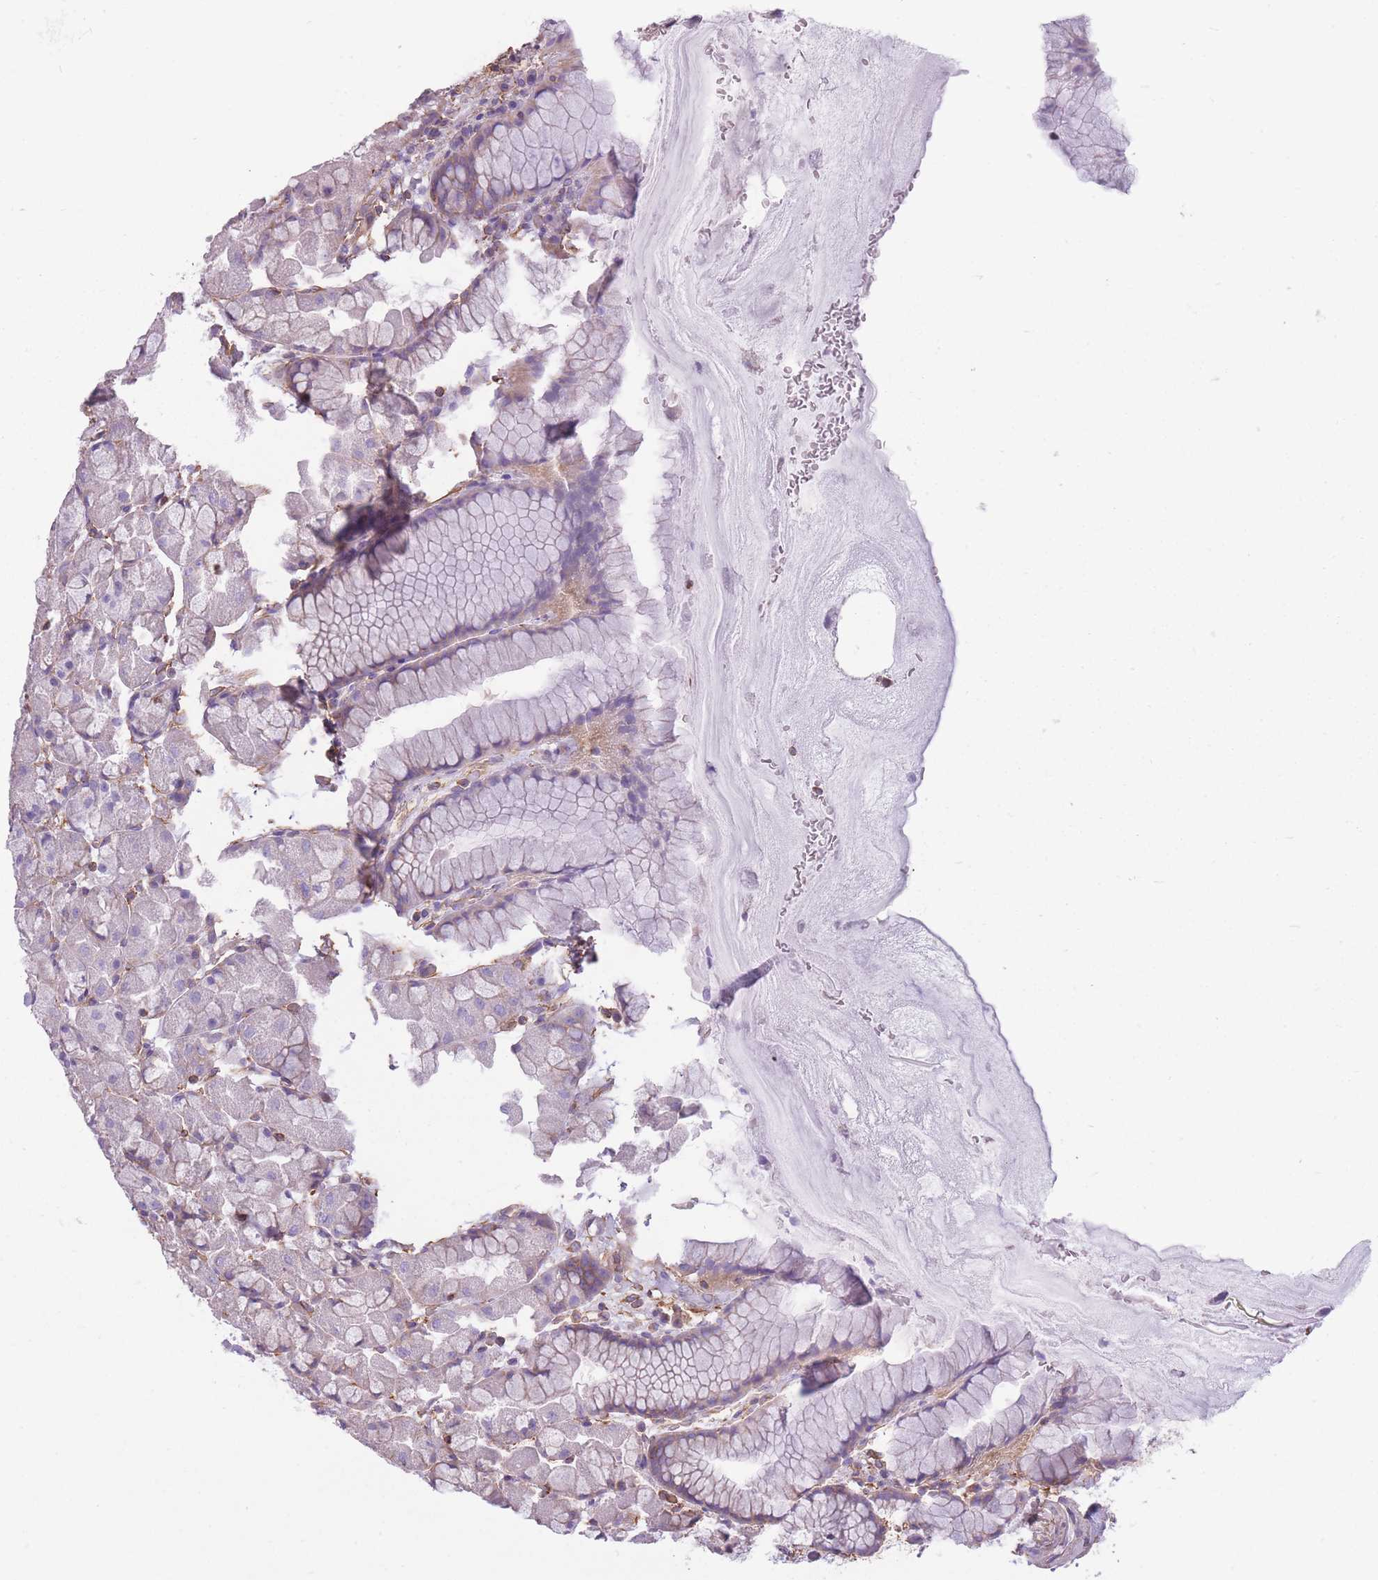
{"staining": {"intensity": "weak", "quantity": "25%-75%", "location": "cytoplasmic/membranous"}, "tissue": "stomach", "cell_type": "Glandular cells", "image_type": "normal", "snomed": [{"axis": "morphology", "description": "Normal tissue, NOS"}, {"axis": "topography", "description": "Stomach"}], "caption": "Brown immunohistochemical staining in normal stomach shows weak cytoplasmic/membranous positivity in about 25%-75% of glandular cells.", "gene": "ADD1", "patient": {"sex": "male", "age": 57}}